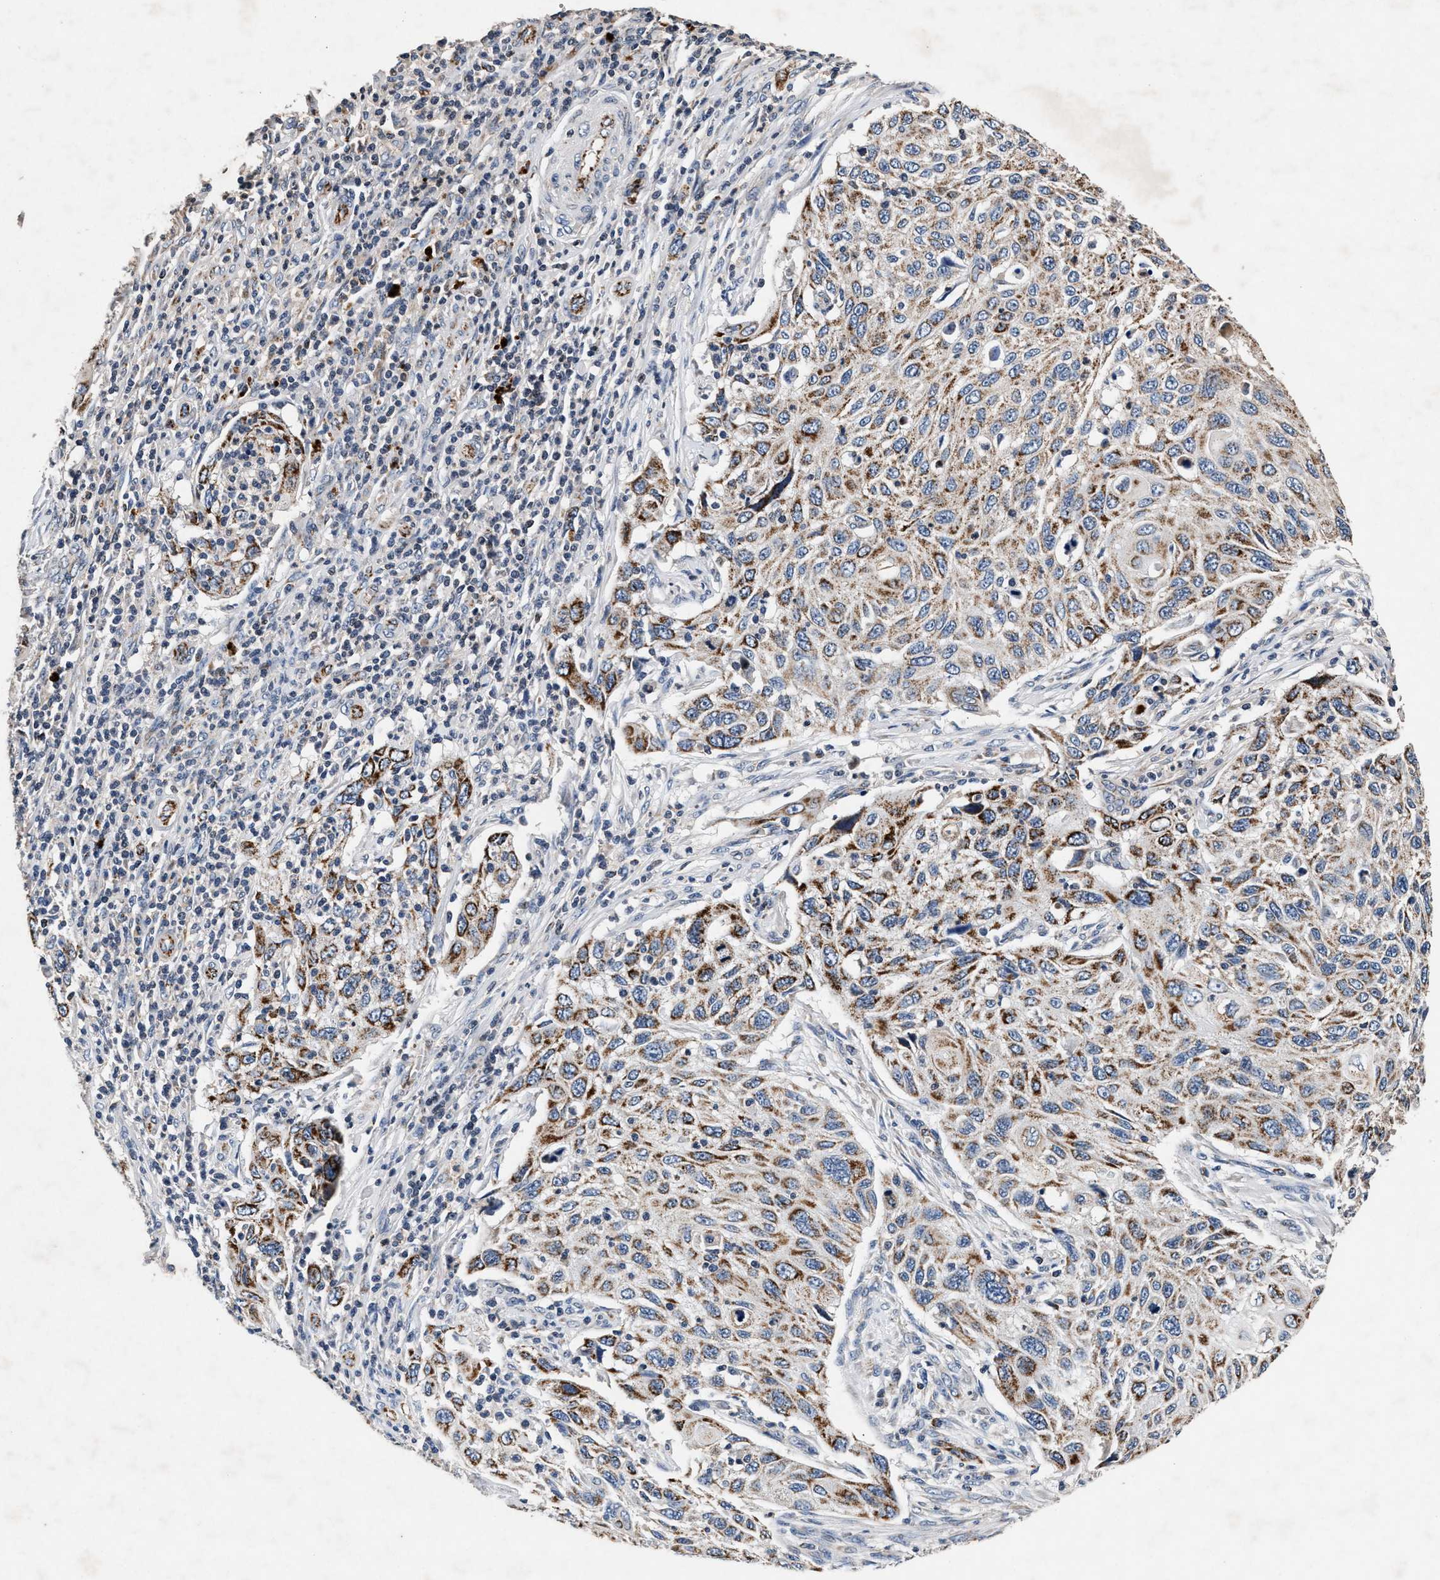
{"staining": {"intensity": "moderate", "quantity": ">75%", "location": "cytoplasmic/membranous"}, "tissue": "cervical cancer", "cell_type": "Tumor cells", "image_type": "cancer", "snomed": [{"axis": "morphology", "description": "Squamous cell carcinoma, NOS"}, {"axis": "topography", "description": "Cervix"}], "caption": "Immunohistochemical staining of squamous cell carcinoma (cervical) reveals moderate cytoplasmic/membranous protein positivity in about >75% of tumor cells. The protein is stained brown, and the nuclei are stained in blue (DAB (3,3'-diaminobenzidine) IHC with brightfield microscopy, high magnification).", "gene": "PKD2L1", "patient": {"sex": "female", "age": 70}}